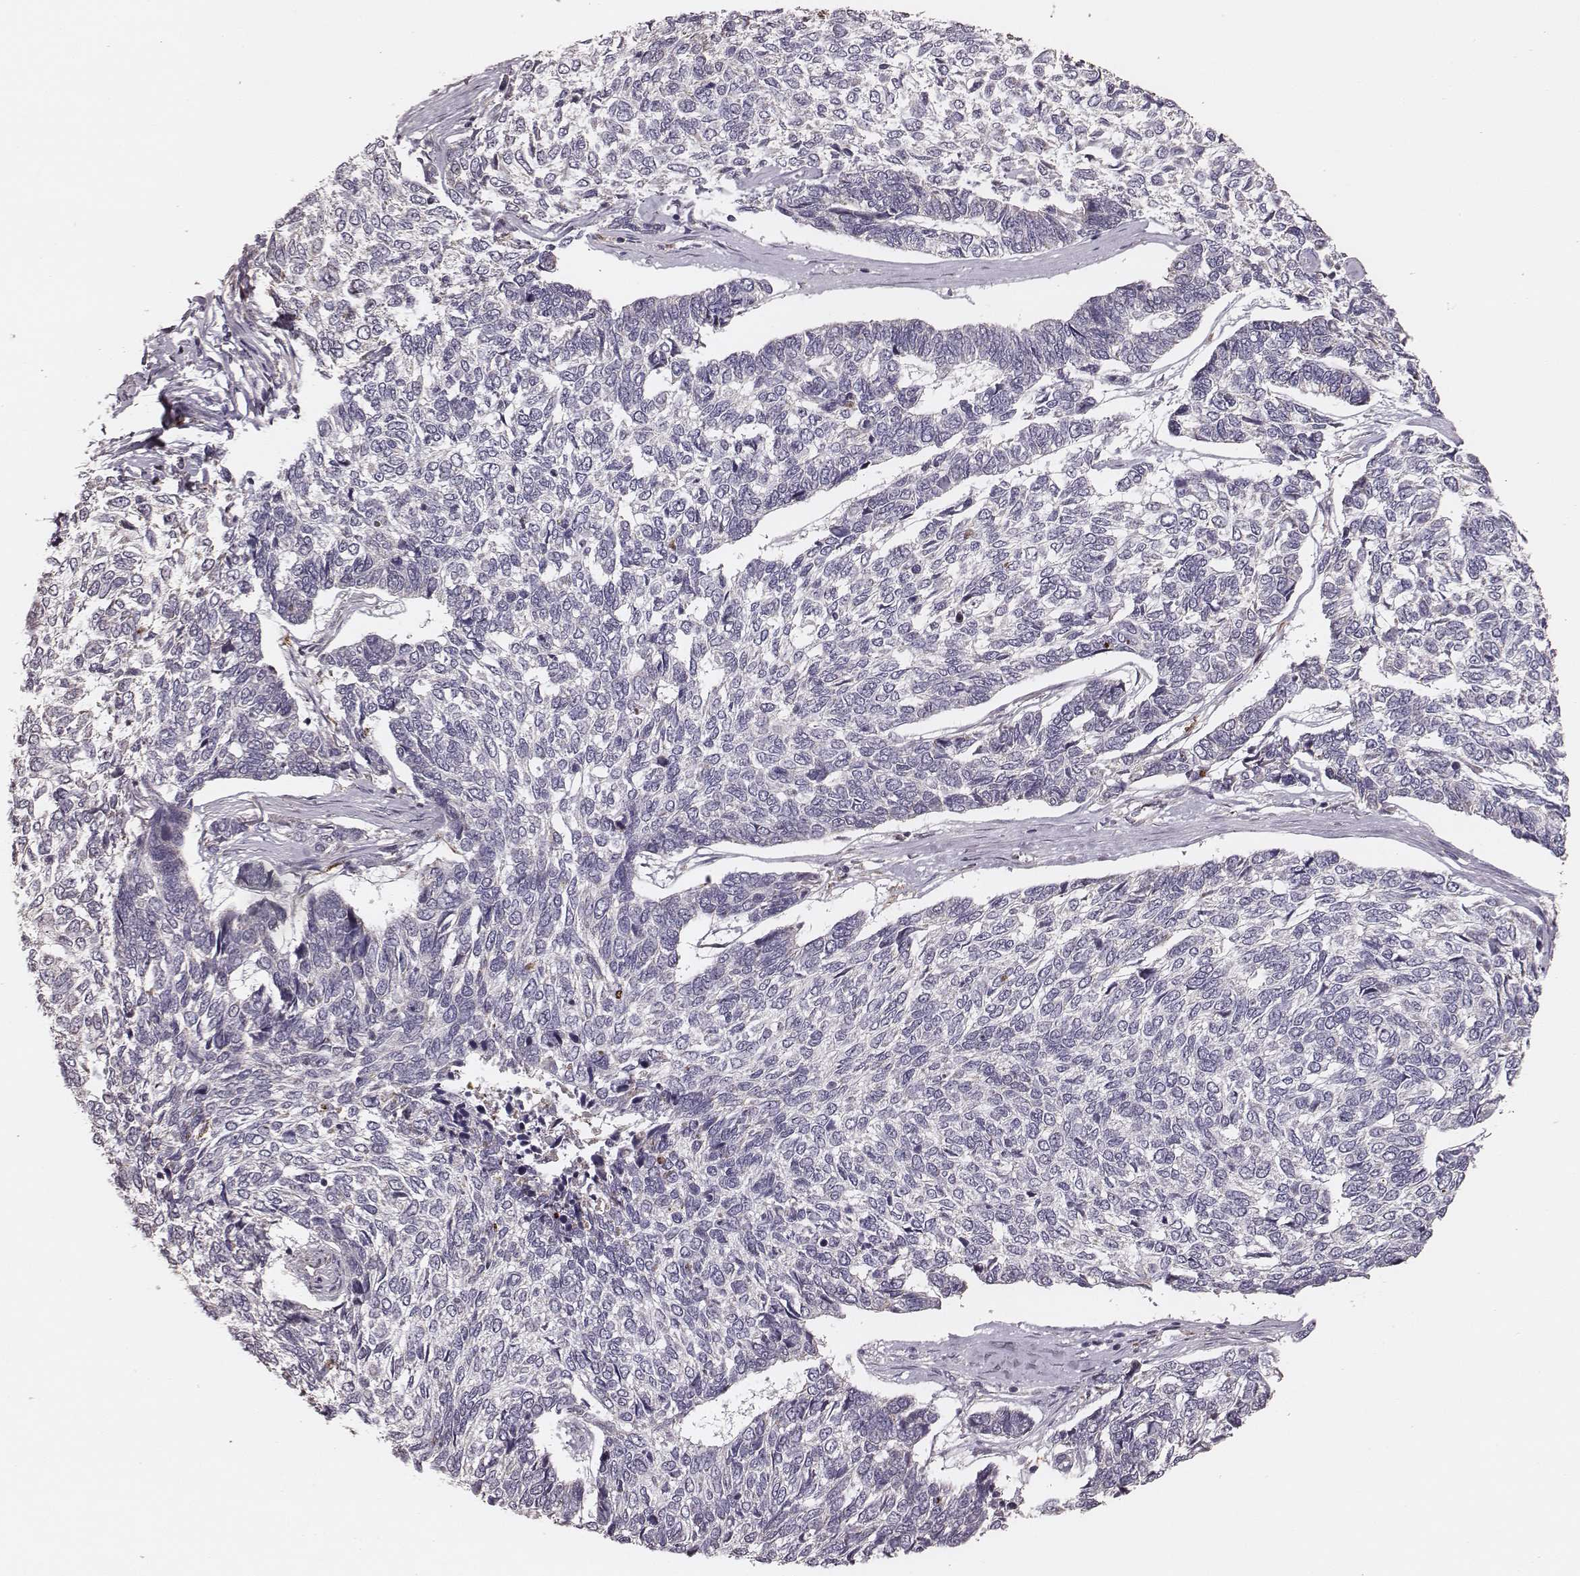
{"staining": {"intensity": "negative", "quantity": "none", "location": "none"}, "tissue": "skin cancer", "cell_type": "Tumor cells", "image_type": "cancer", "snomed": [{"axis": "morphology", "description": "Basal cell carcinoma"}, {"axis": "topography", "description": "Skin"}], "caption": "There is no significant staining in tumor cells of skin cancer (basal cell carcinoma).", "gene": "TUFM", "patient": {"sex": "female", "age": 65}}